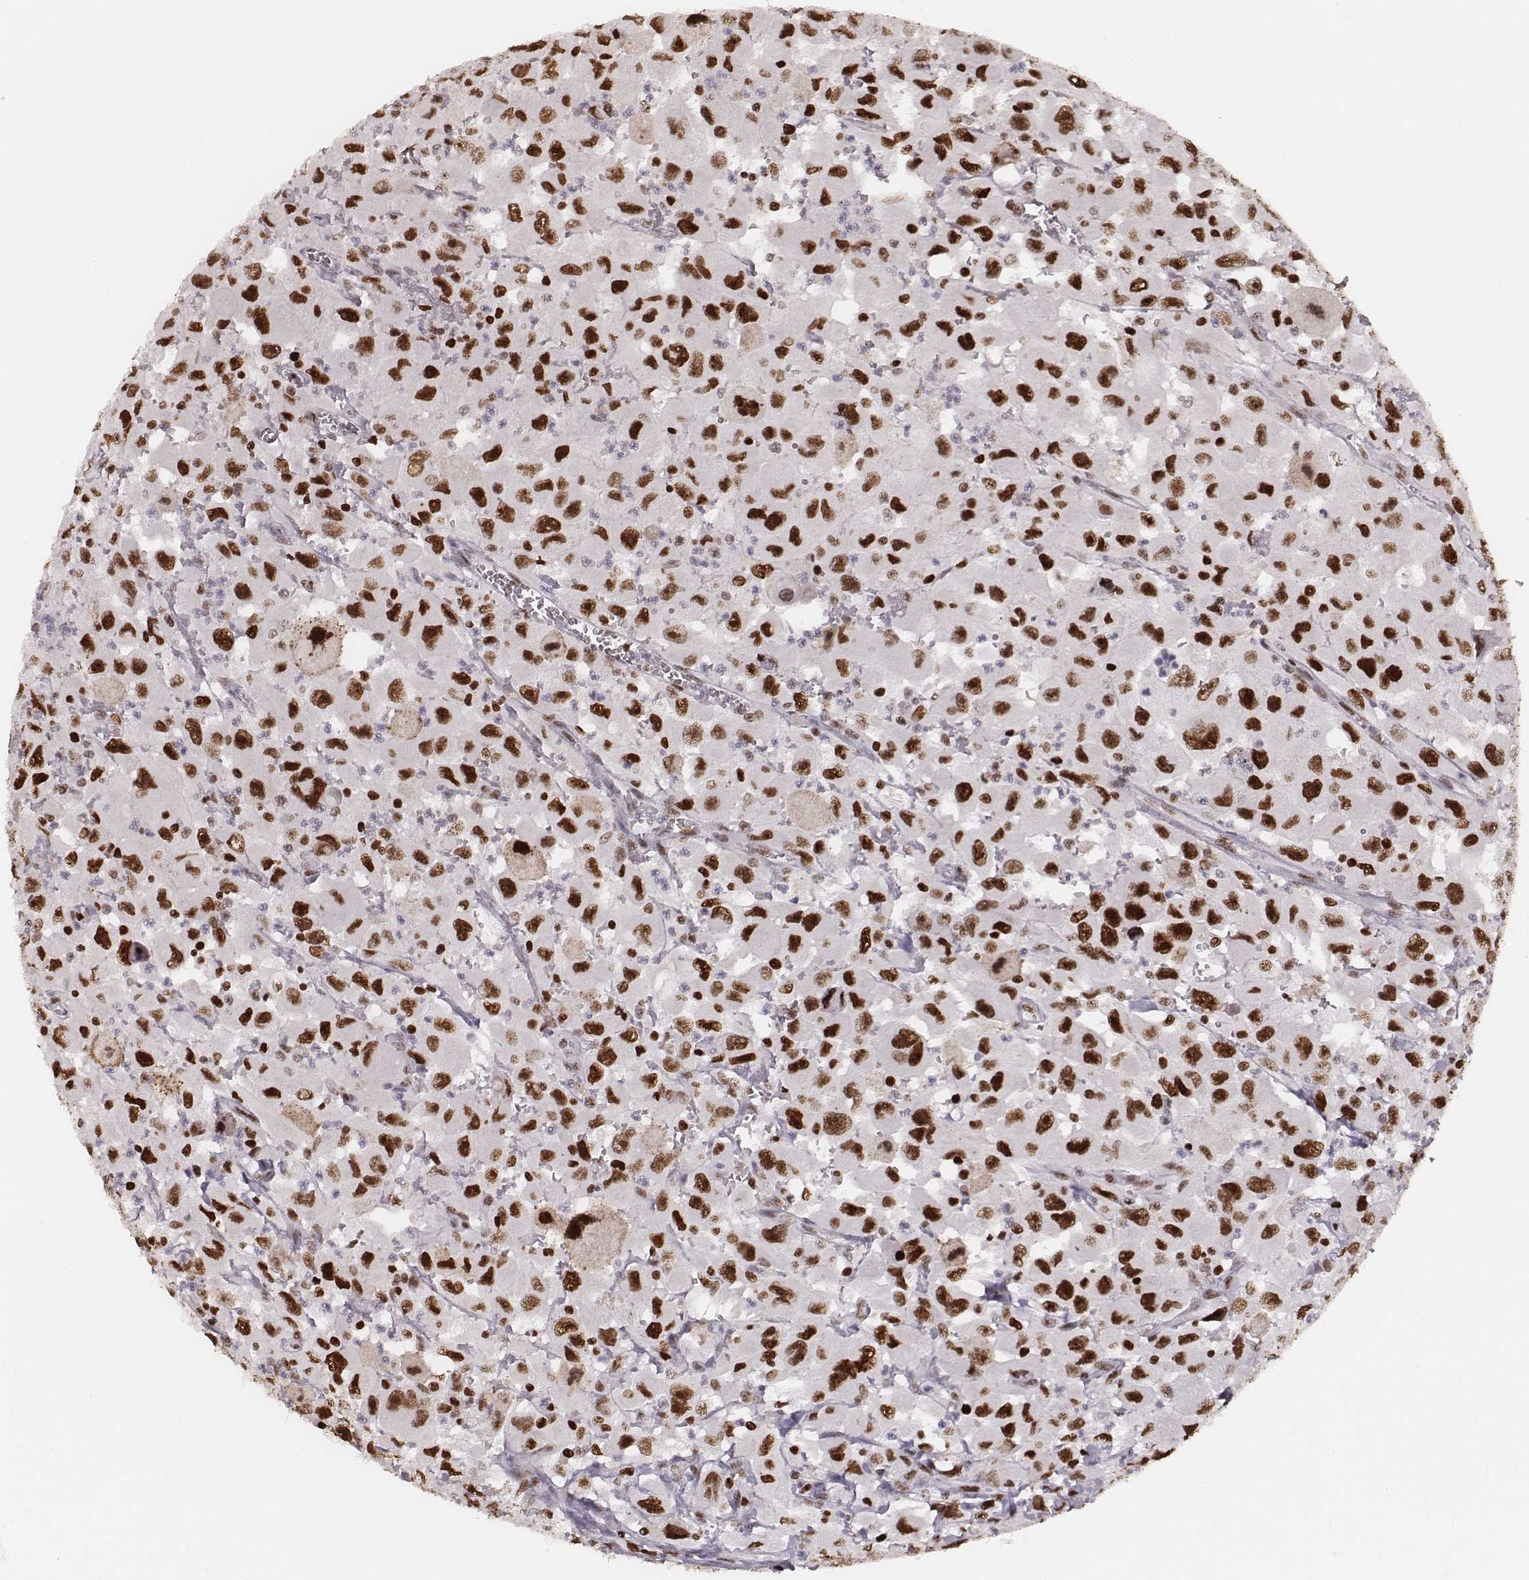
{"staining": {"intensity": "strong", "quantity": ">75%", "location": "nuclear"}, "tissue": "head and neck cancer", "cell_type": "Tumor cells", "image_type": "cancer", "snomed": [{"axis": "morphology", "description": "Squamous cell carcinoma, NOS"}, {"axis": "morphology", "description": "Squamous cell carcinoma, metastatic, NOS"}, {"axis": "topography", "description": "Oral tissue"}, {"axis": "topography", "description": "Head-Neck"}], "caption": "IHC (DAB (3,3'-diaminobenzidine)) staining of head and neck cancer (squamous cell carcinoma) demonstrates strong nuclear protein positivity in about >75% of tumor cells.", "gene": "PARP1", "patient": {"sex": "female", "age": 85}}